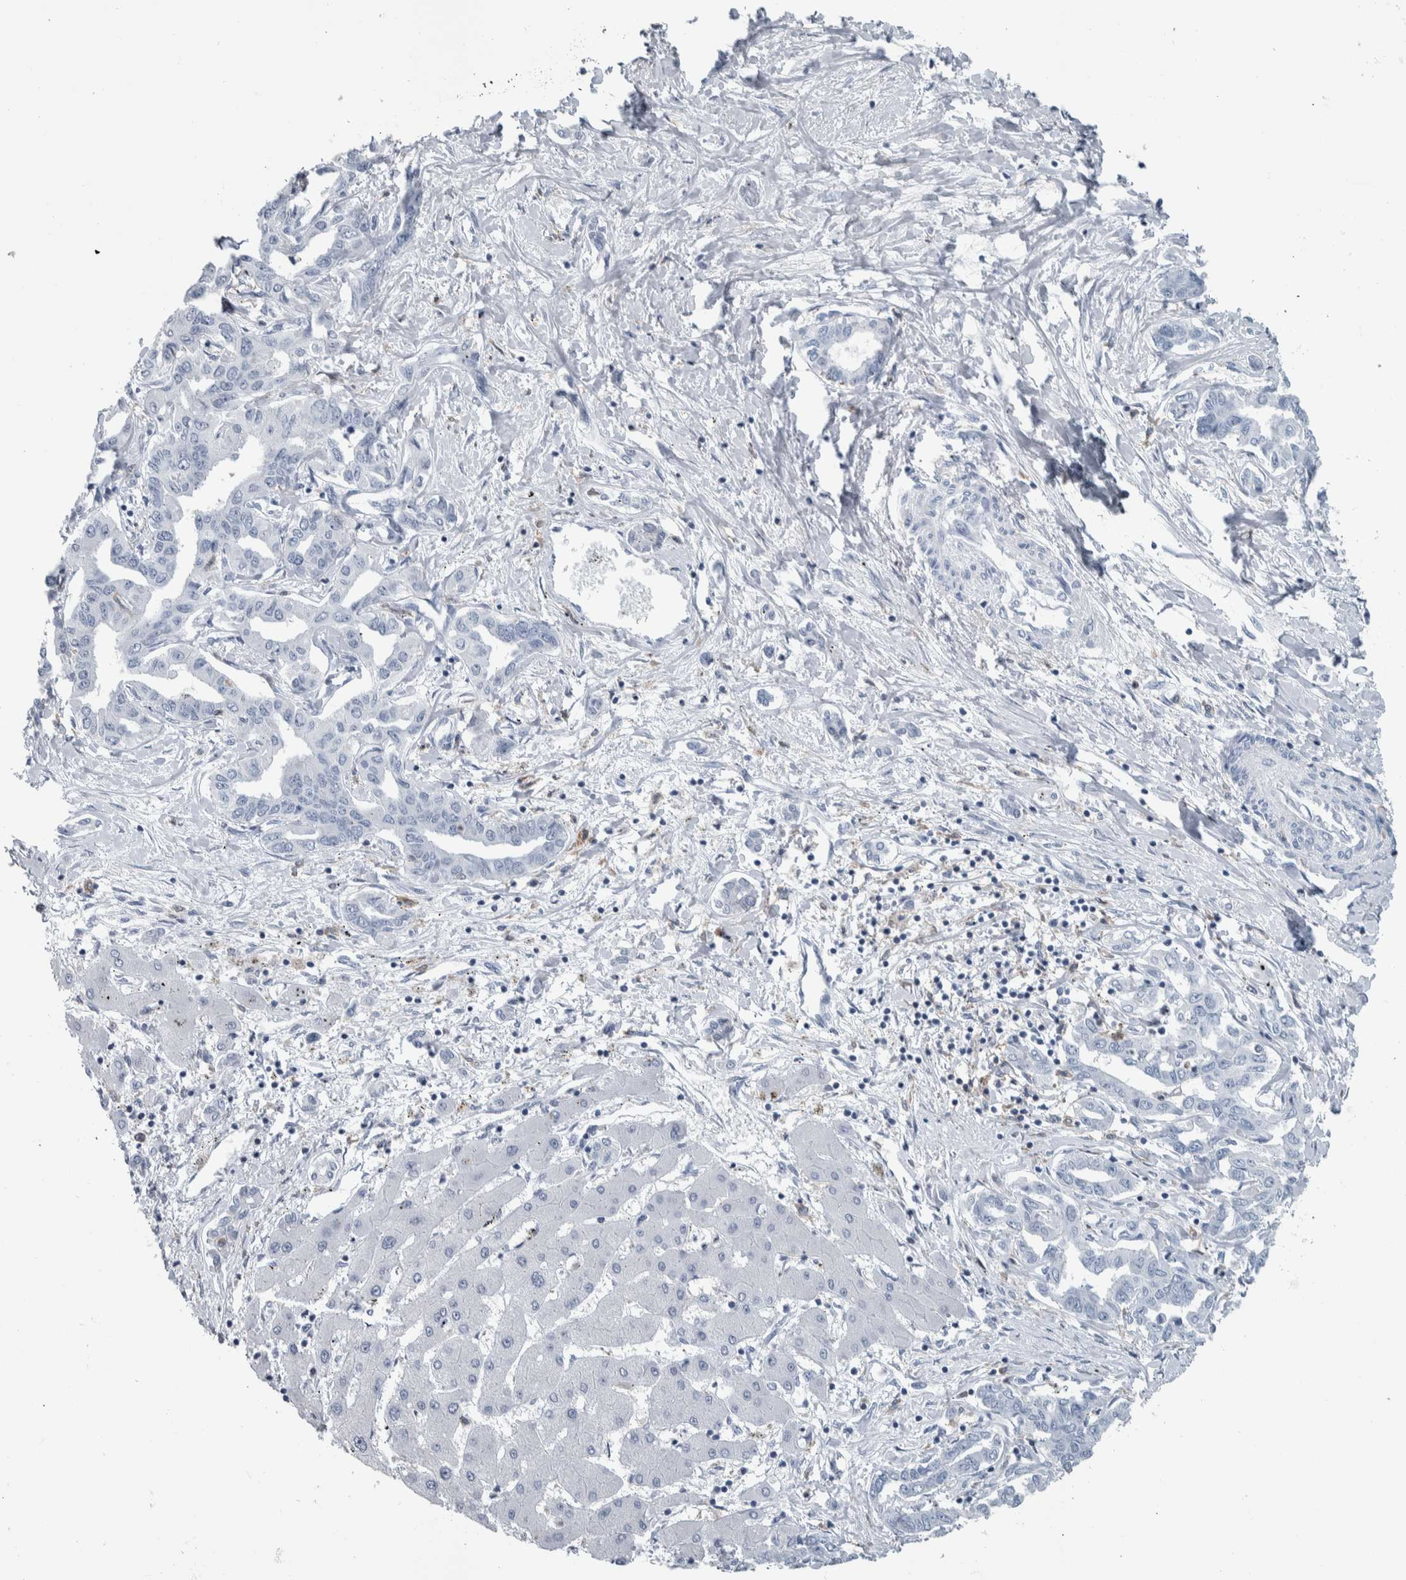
{"staining": {"intensity": "negative", "quantity": "none", "location": "none"}, "tissue": "liver cancer", "cell_type": "Tumor cells", "image_type": "cancer", "snomed": [{"axis": "morphology", "description": "Cholangiocarcinoma"}, {"axis": "topography", "description": "Liver"}], "caption": "The image demonstrates no significant staining in tumor cells of cholangiocarcinoma (liver). (DAB immunohistochemistry visualized using brightfield microscopy, high magnification).", "gene": "SKAP2", "patient": {"sex": "male", "age": 59}}